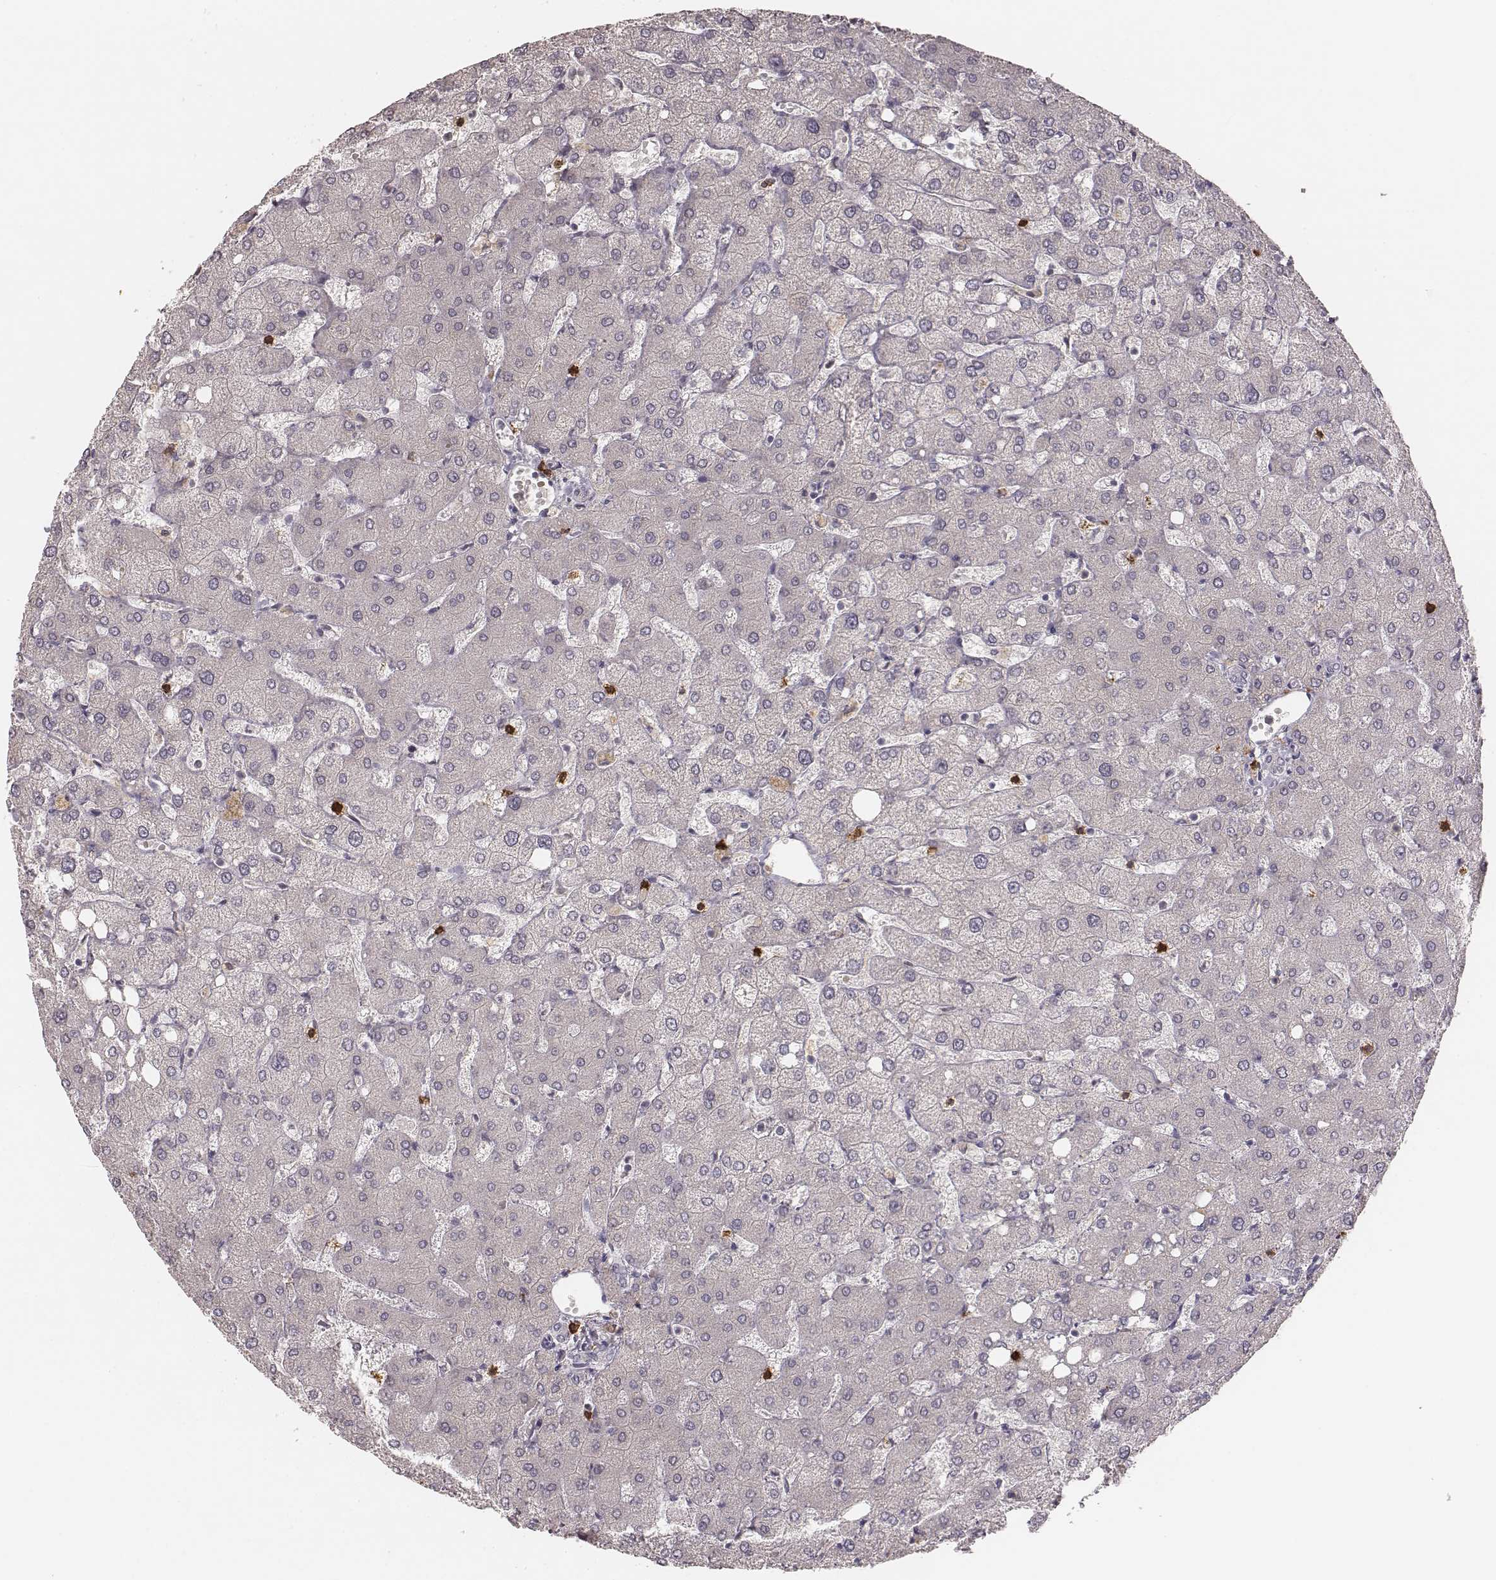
{"staining": {"intensity": "negative", "quantity": "none", "location": "none"}, "tissue": "liver", "cell_type": "Cholangiocytes", "image_type": "normal", "snomed": [{"axis": "morphology", "description": "Normal tissue, NOS"}, {"axis": "topography", "description": "Liver"}], "caption": "A photomicrograph of human liver is negative for staining in cholangiocytes.", "gene": "CD8A", "patient": {"sex": "female", "age": 54}}